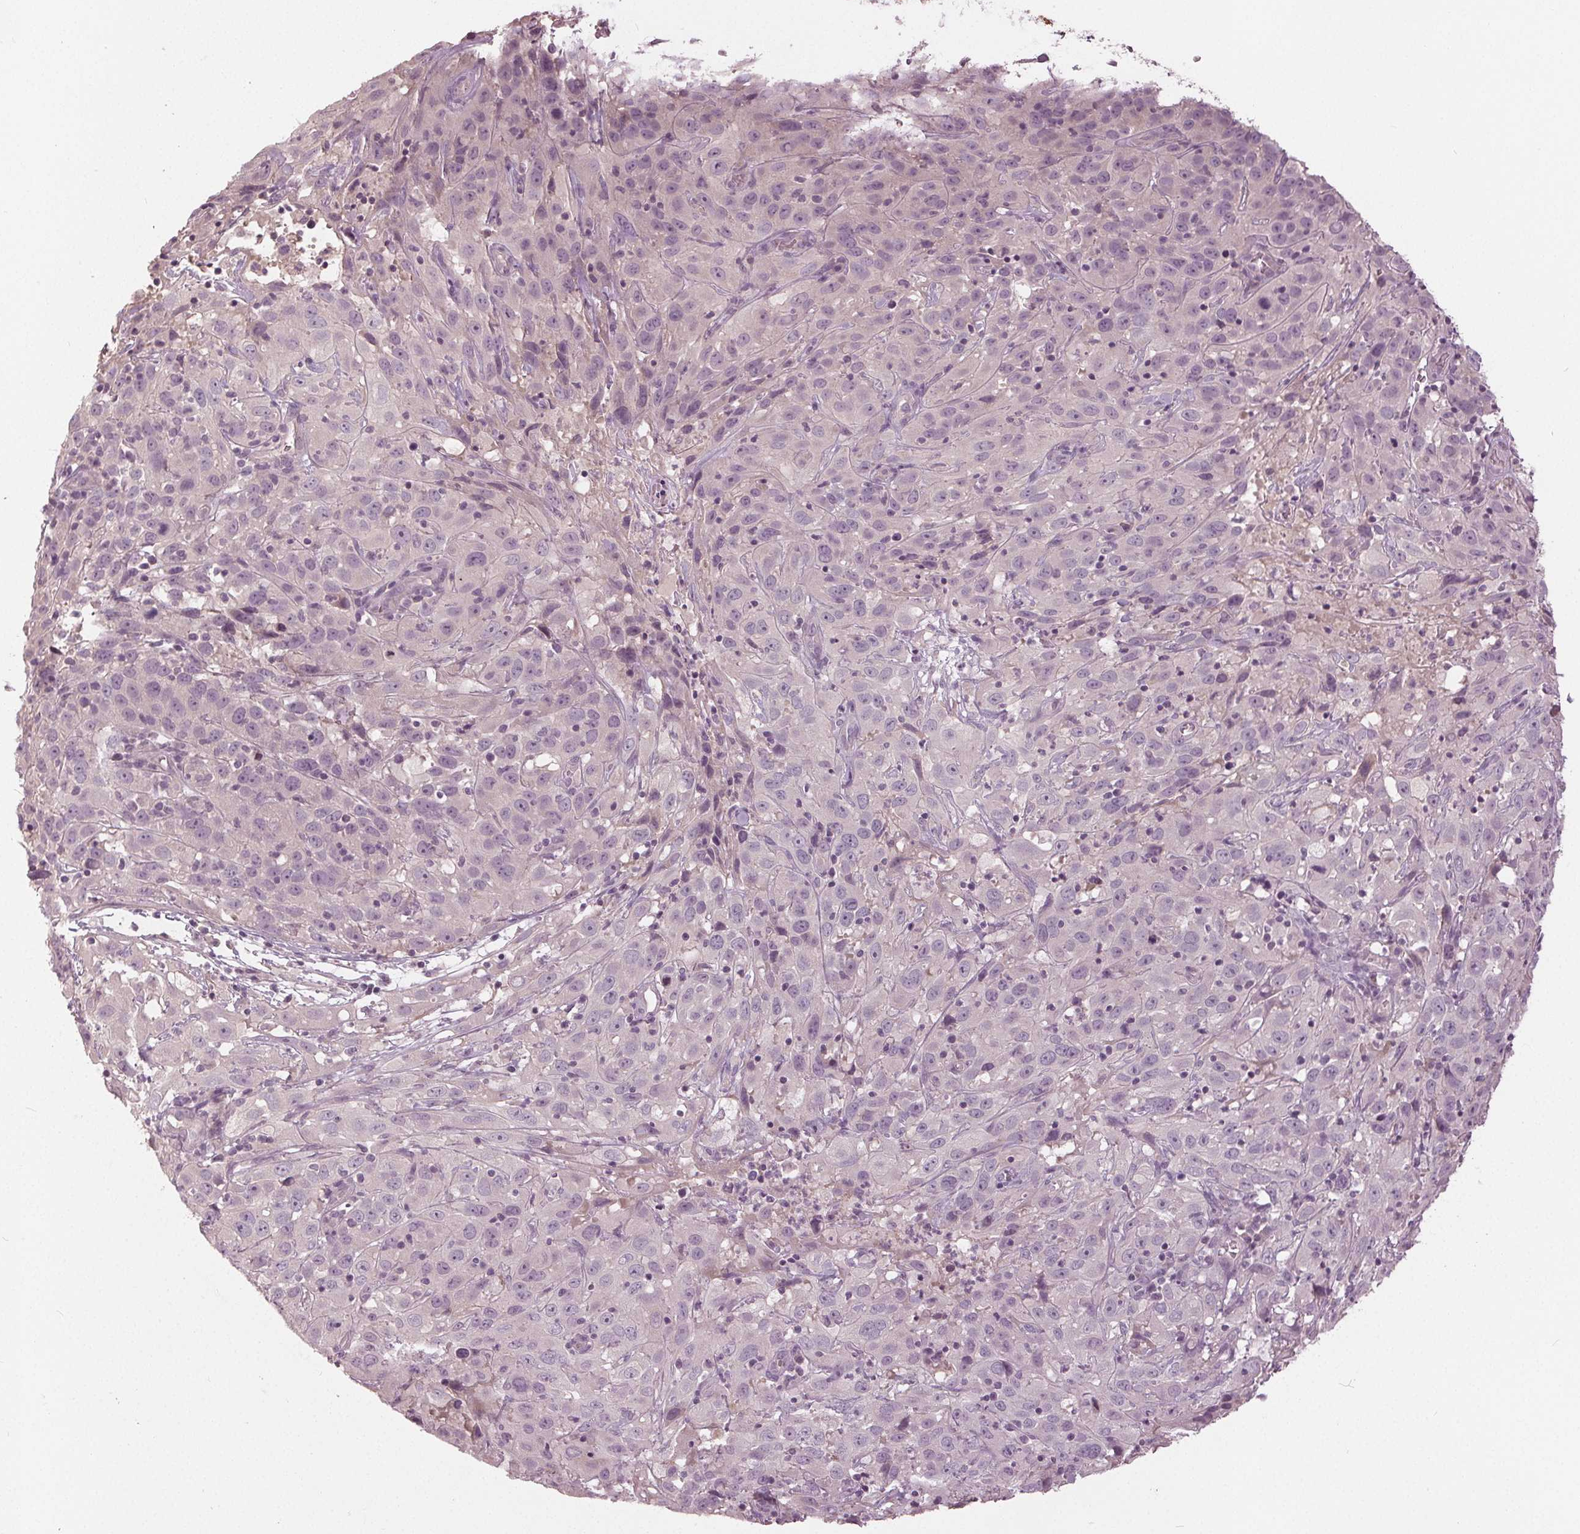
{"staining": {"intensity": "negative", "quantity": "none", "location": "none"}, "tissue": "cervical cancer", "cell_type": "Tumor cells", "image_type": "cancer", "snomed": [{"axis": "morphology", "description": "Squamous cell carcinoma, NOS"}, {"axis": "topography", "description": "Cervix"}], "caption": "Tumor cells are negative for brown protein staining in squamous cell carcinoma (cervical).", "gene": "KLK13", "patient": {"sex": "female", "age": 32}}